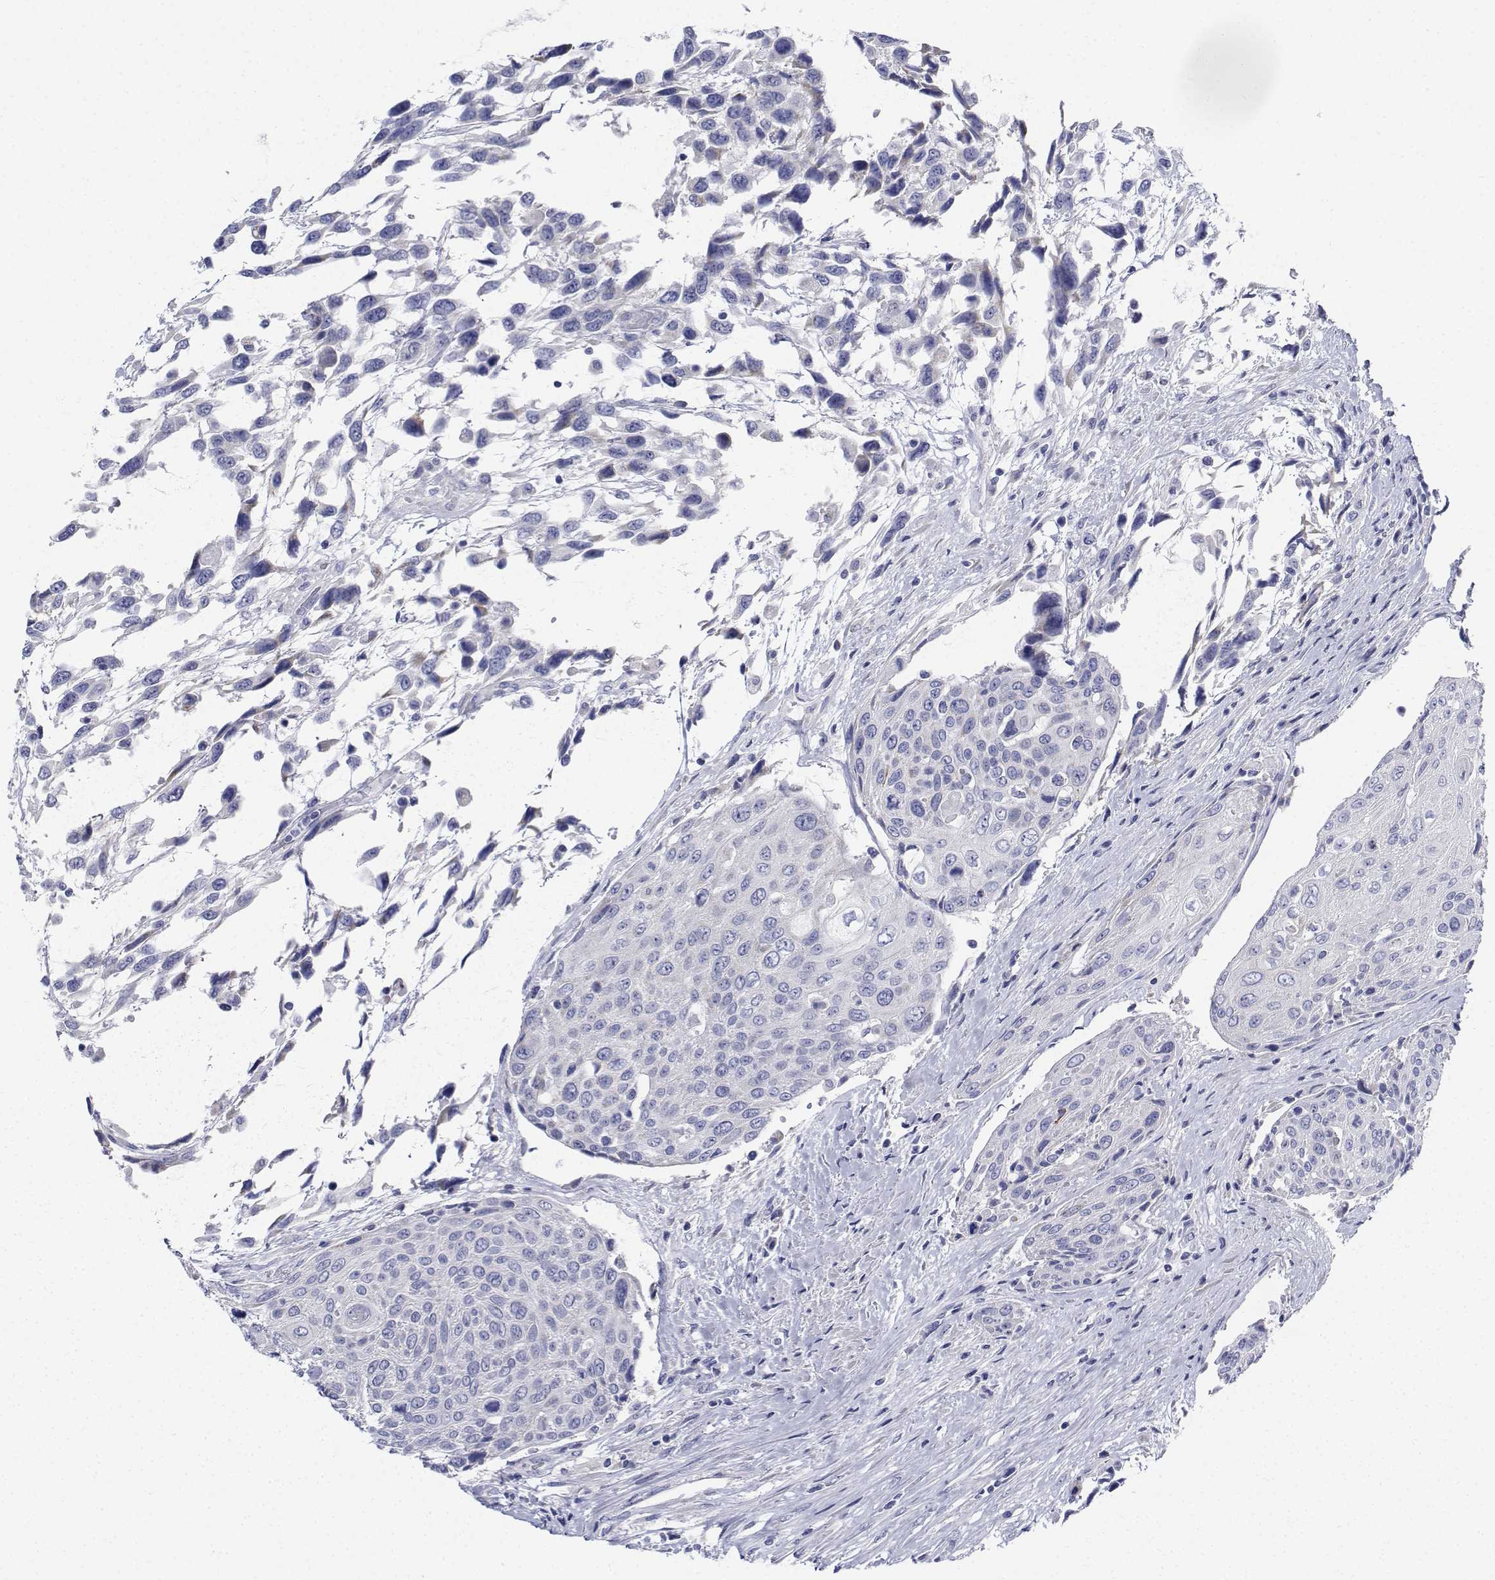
{"staining": {"intensity": "negative", "quantity": "none", "location": "none"}, "tissue": "urothelial cancer", "cell_type": "Tumor cells", "image_type": "cancer", "snomed": [{"axis": "morphology", "description": "Urothelial carcinoma, High grade"}, {"axis": "topography", "description": "Urinary bladder"}], "caption": "Histopathology image shows no protein expression in tumor cells of high-grade urothelial carcinoma tissue. (Brightfield microscopy of DAB IHC at high magnification).", "gene": "CDHR3", "patient": {"sex": "female", "age": 70}}